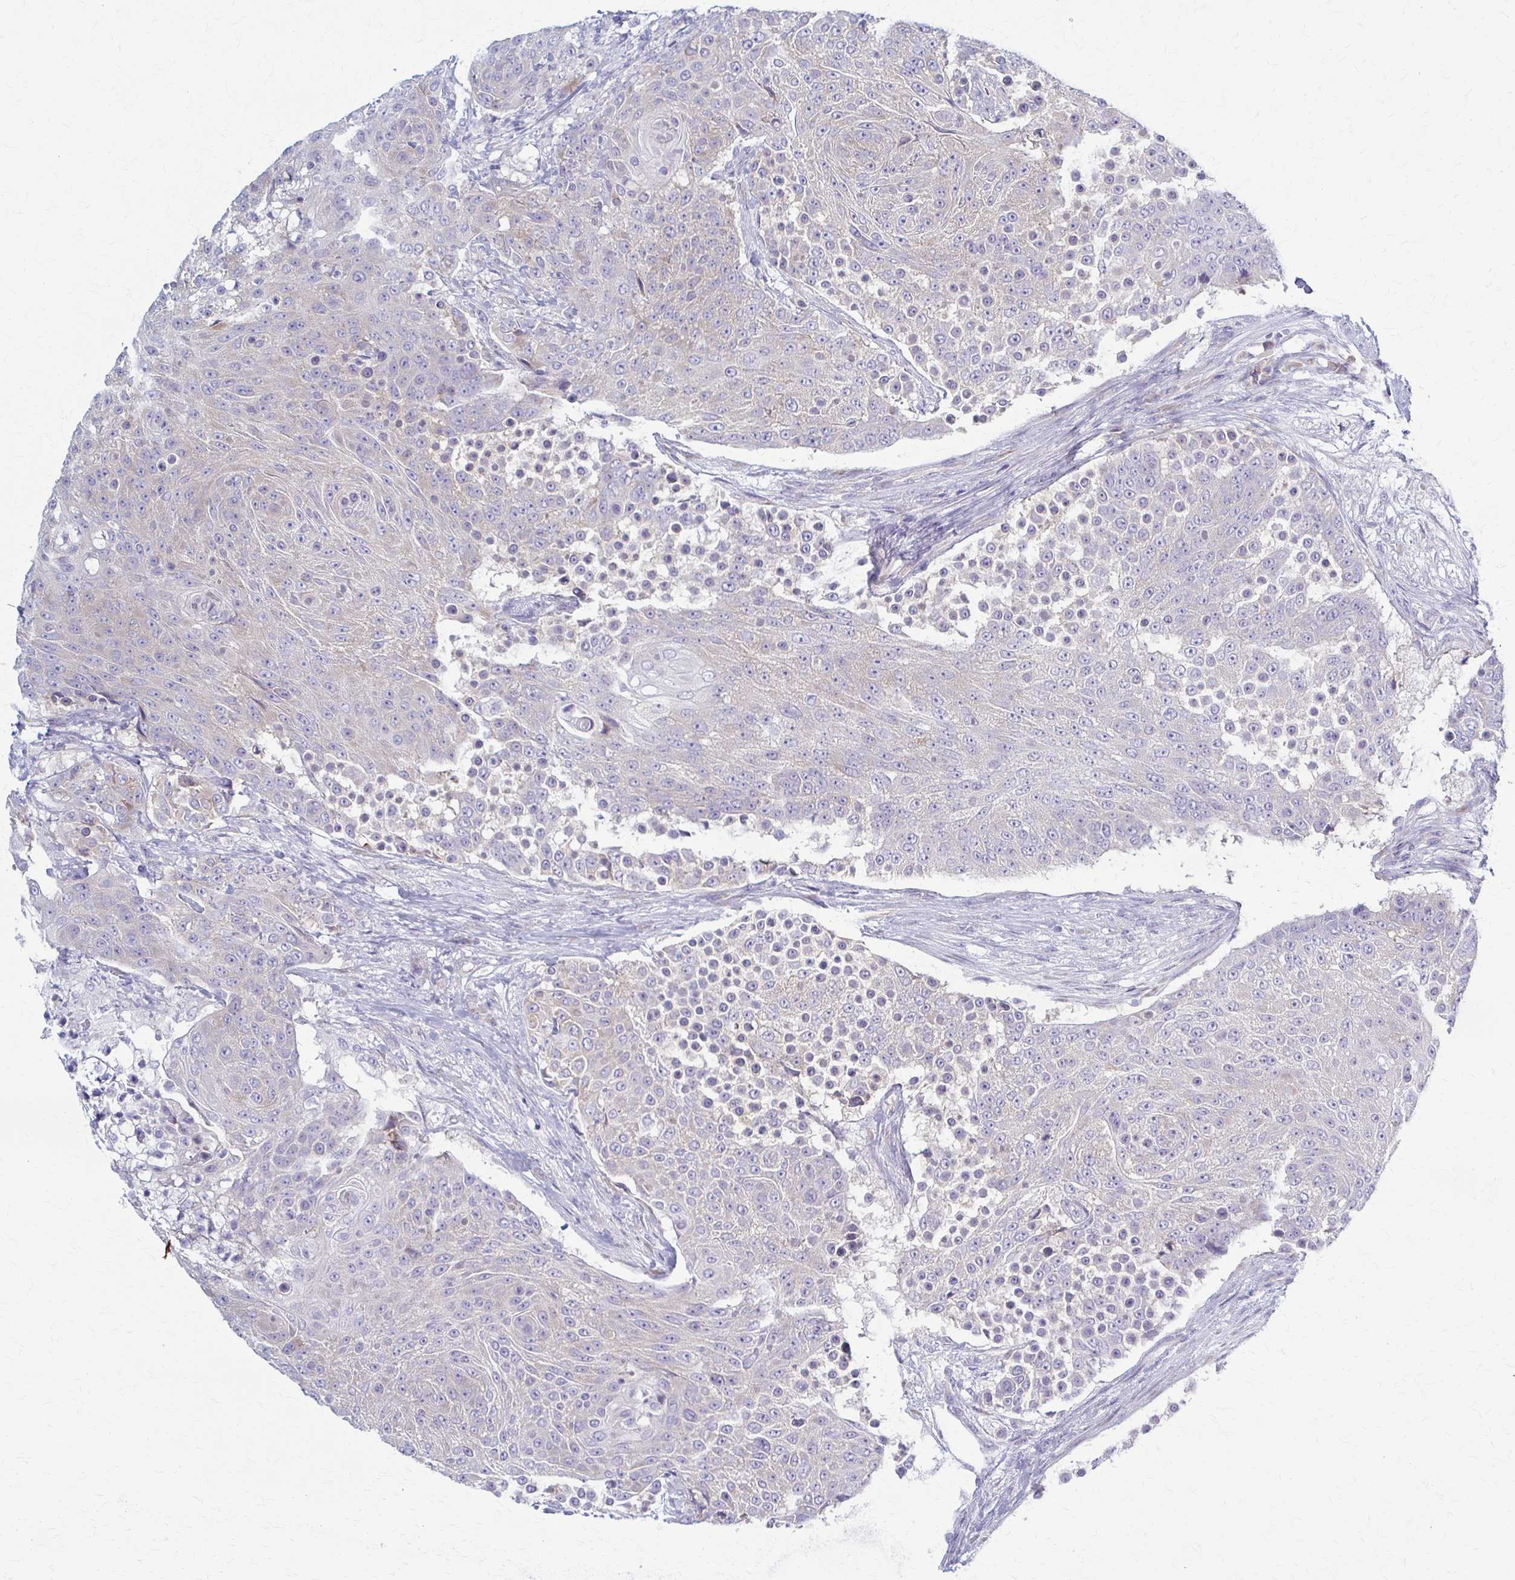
{"staining": {"intensity": "negative", "quantity": "none", "location": "none"}, "tissue": "urothelial cancer", "cell_type": "Tumor cells", "image_type": "cancer", "snomed": [{"axis": "morphology", "description": "Urothelial carcinoma, High grade"}, {"axis": "topography", "description": "Urinary bladder"}], "caption": "Tumor cells show no significant staining in urothelial cancer. Nuclei are stained in blue.", "gene": "PRKRA", "patient": {"sex": "female", "age": 63}}